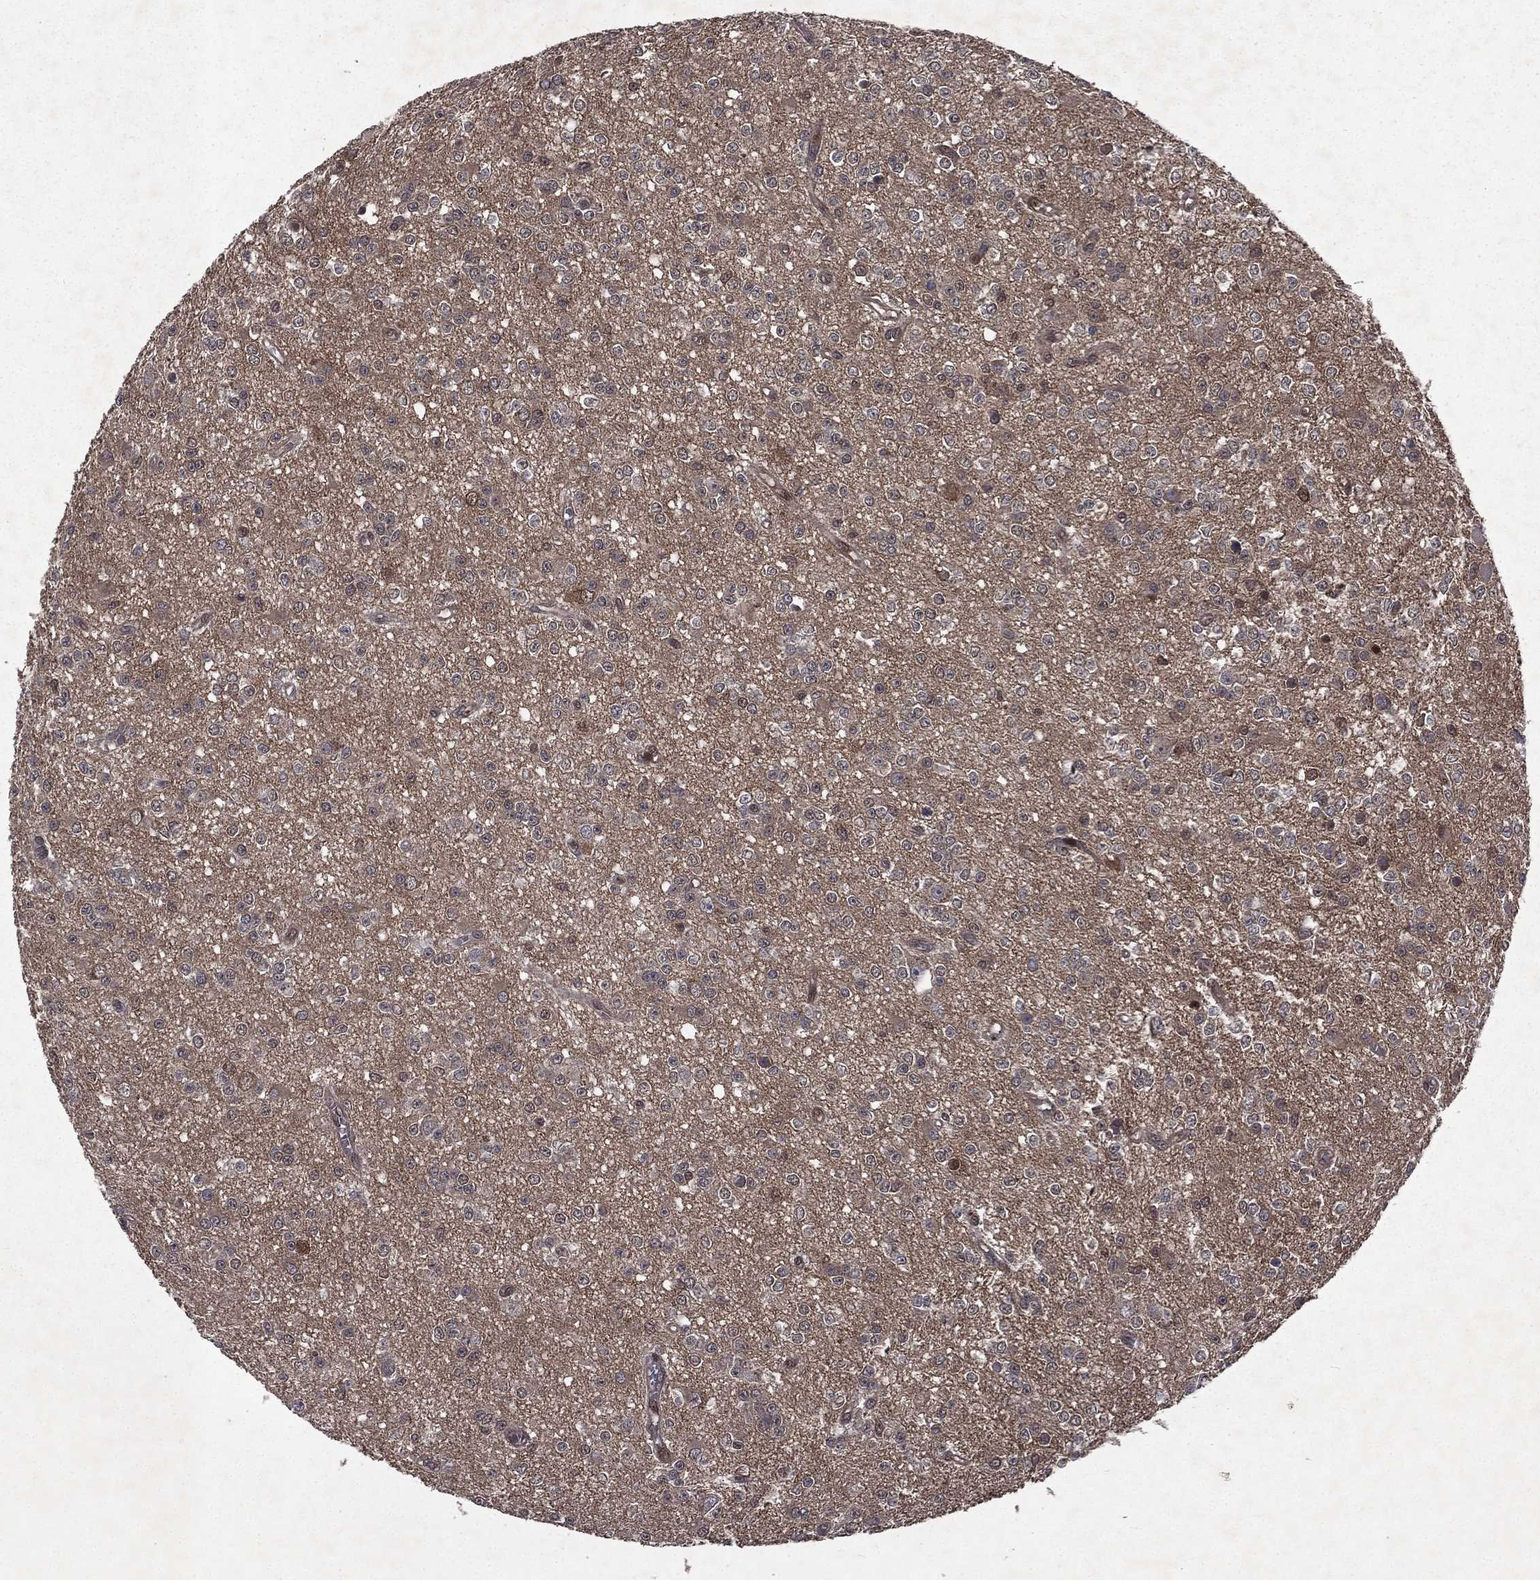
{"staining": {"intensity": "negative", "quantity": "none", "location": "none"}, "tissue": "glioma", "cell_type": "Tumor cells", "image_type": "cancer", "snomed": [{"axis": "morphology", "description": "Glioma, malignant, Low grade"}, {"axis": "topography", "description": "Brain"}], "caption": "Glioma stained for a protein using IHC exhibits no staining tumor cells.", "gene": "FGD1", "patient": {"sex": "female", "age": 45}}